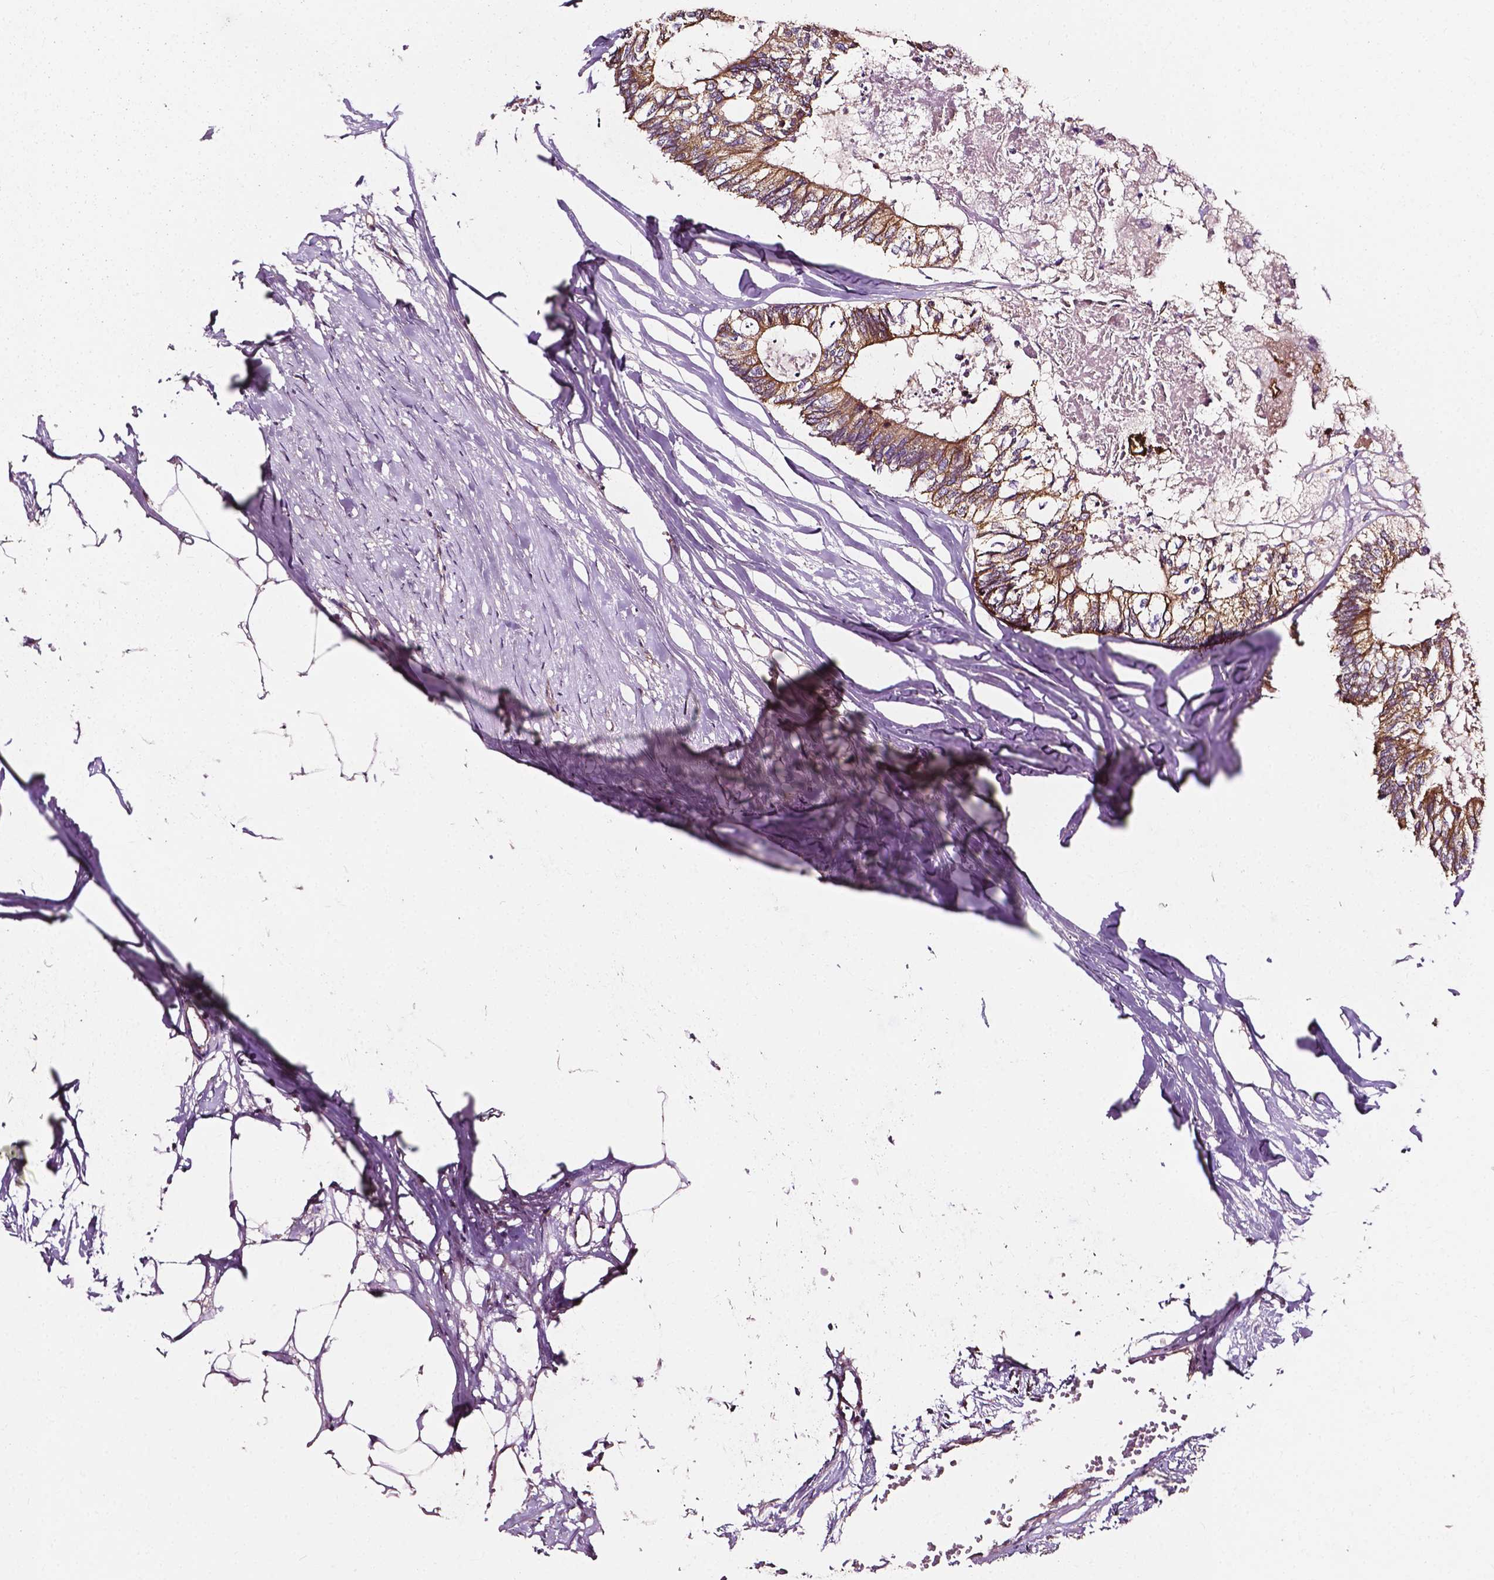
{"staining": {"intensity": "moderate", "quantity": ">75%", "location": "cytoplasmic/membranous"}, "tissue": "colorectal cancer", "cell_type": "Tumor cells", "image_type": "cancer", "snomed": [{"axis": "morphology", "description": "Adenocarcinoma, NOS"}, {"axis": "topography", "description": "Colon"}, {"axis": "topography", "description": "Rectum"}], "caption": "Adenocarcinoma (colorectal) was stained to show a protein in brown. There is medium levels of moderate cytoplasmic/membranous positivity in approximately >75% of tumor cells.", "gene": "ATG16L1", "patient": {"sex": "male", "age": 57}}